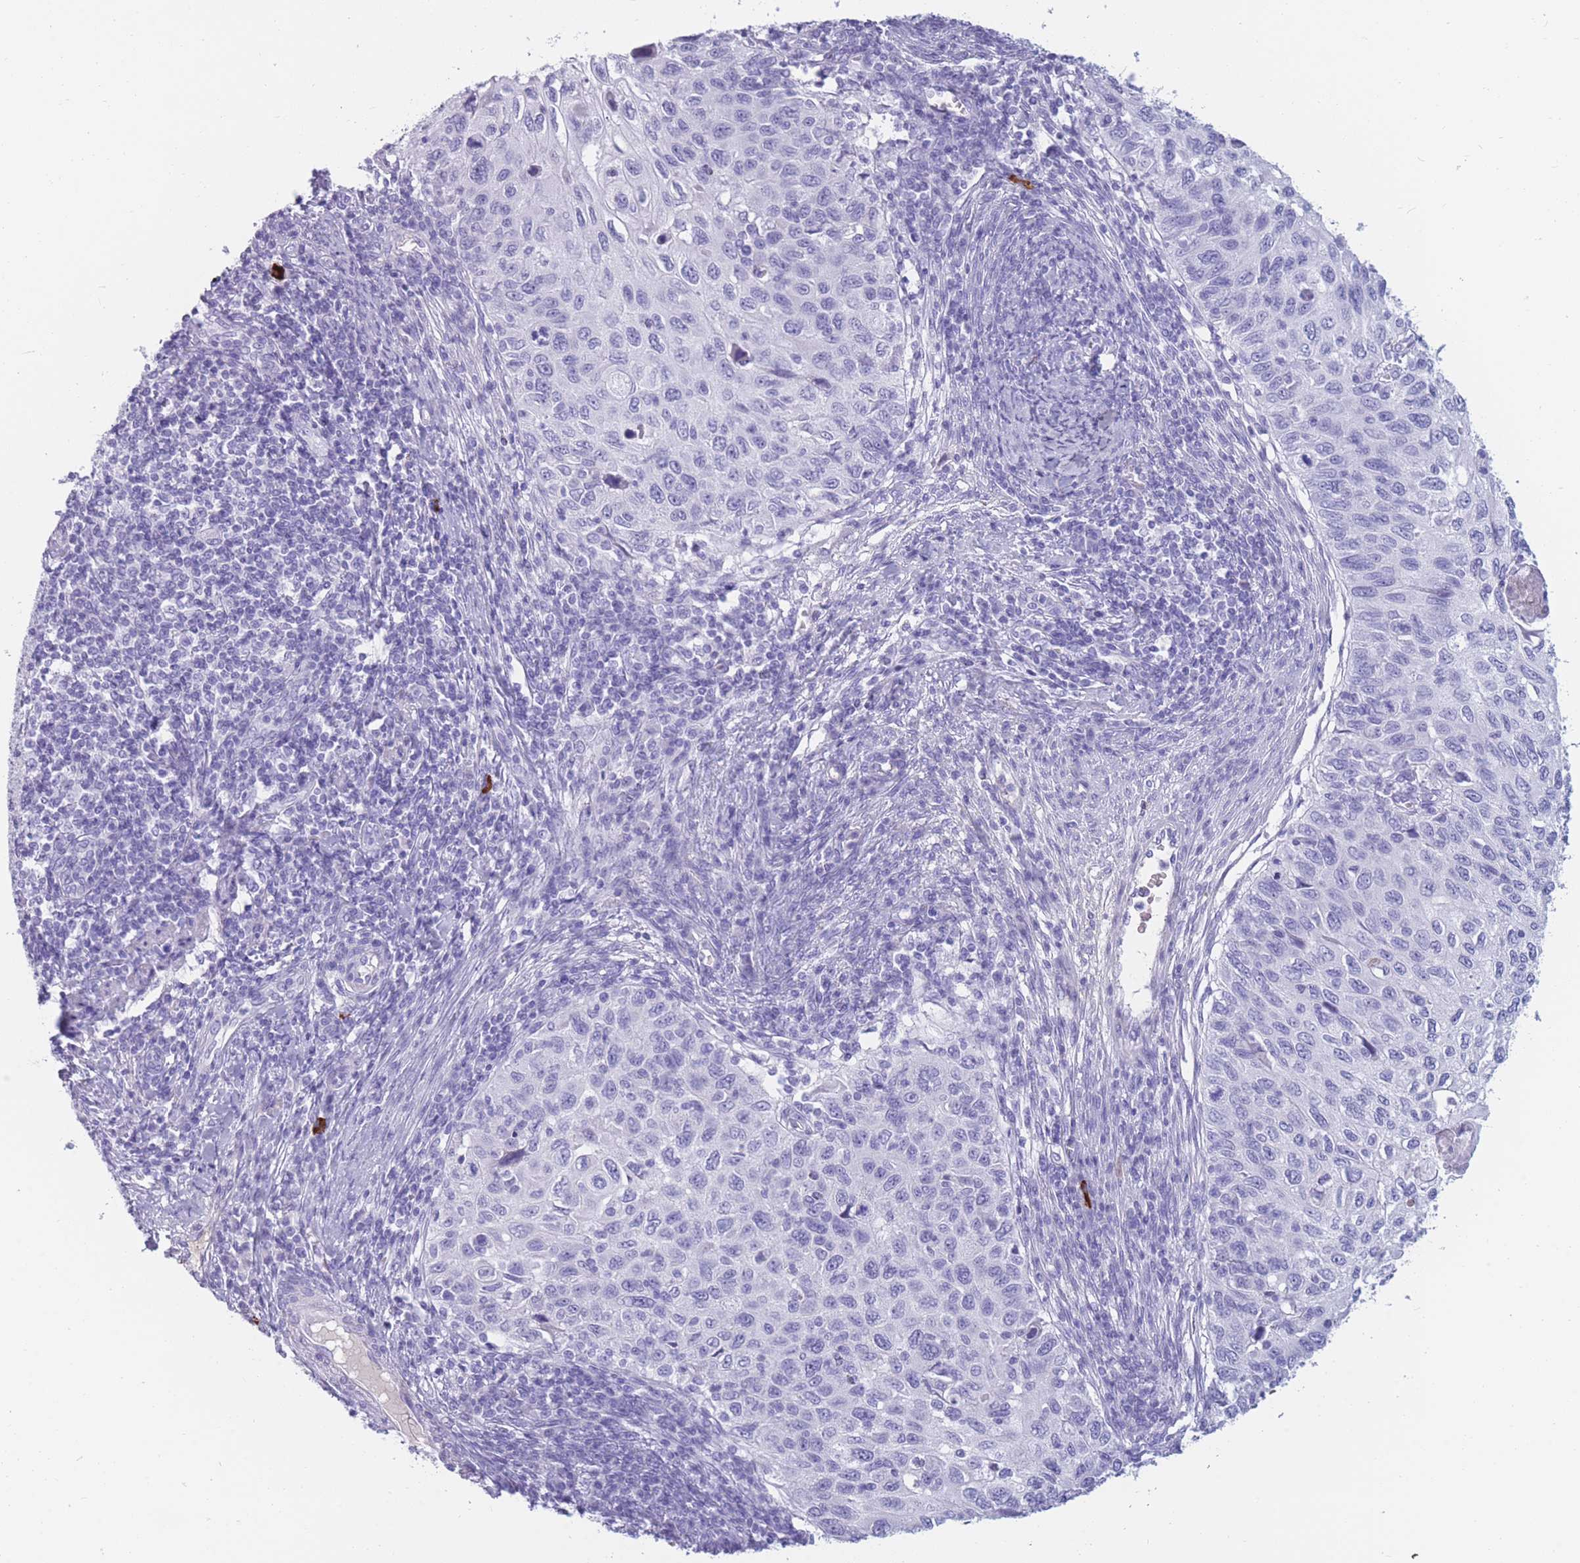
{"staining": {"intensity": "negative", "quantity": "none", "location": "none"}, "tissue": "cervical cancer", "cell_type": "Tumor cells", "image_type": "cancer", "snomed": [{"axis": "morphology", "description": "Squamous cell carcinoma, NOS"}, {"axis": "topography", "description": "Cervix"}], "caption": "Immunohistochemistry (IHC) histopathology image of neoplastic tissue: cervical cancer (squamous cell carcinoma) stained with DAB displays no significant protein expression in tumor cells.", "gene": "TNFSF11", "patient": {"sex": "female", "age": 70}}